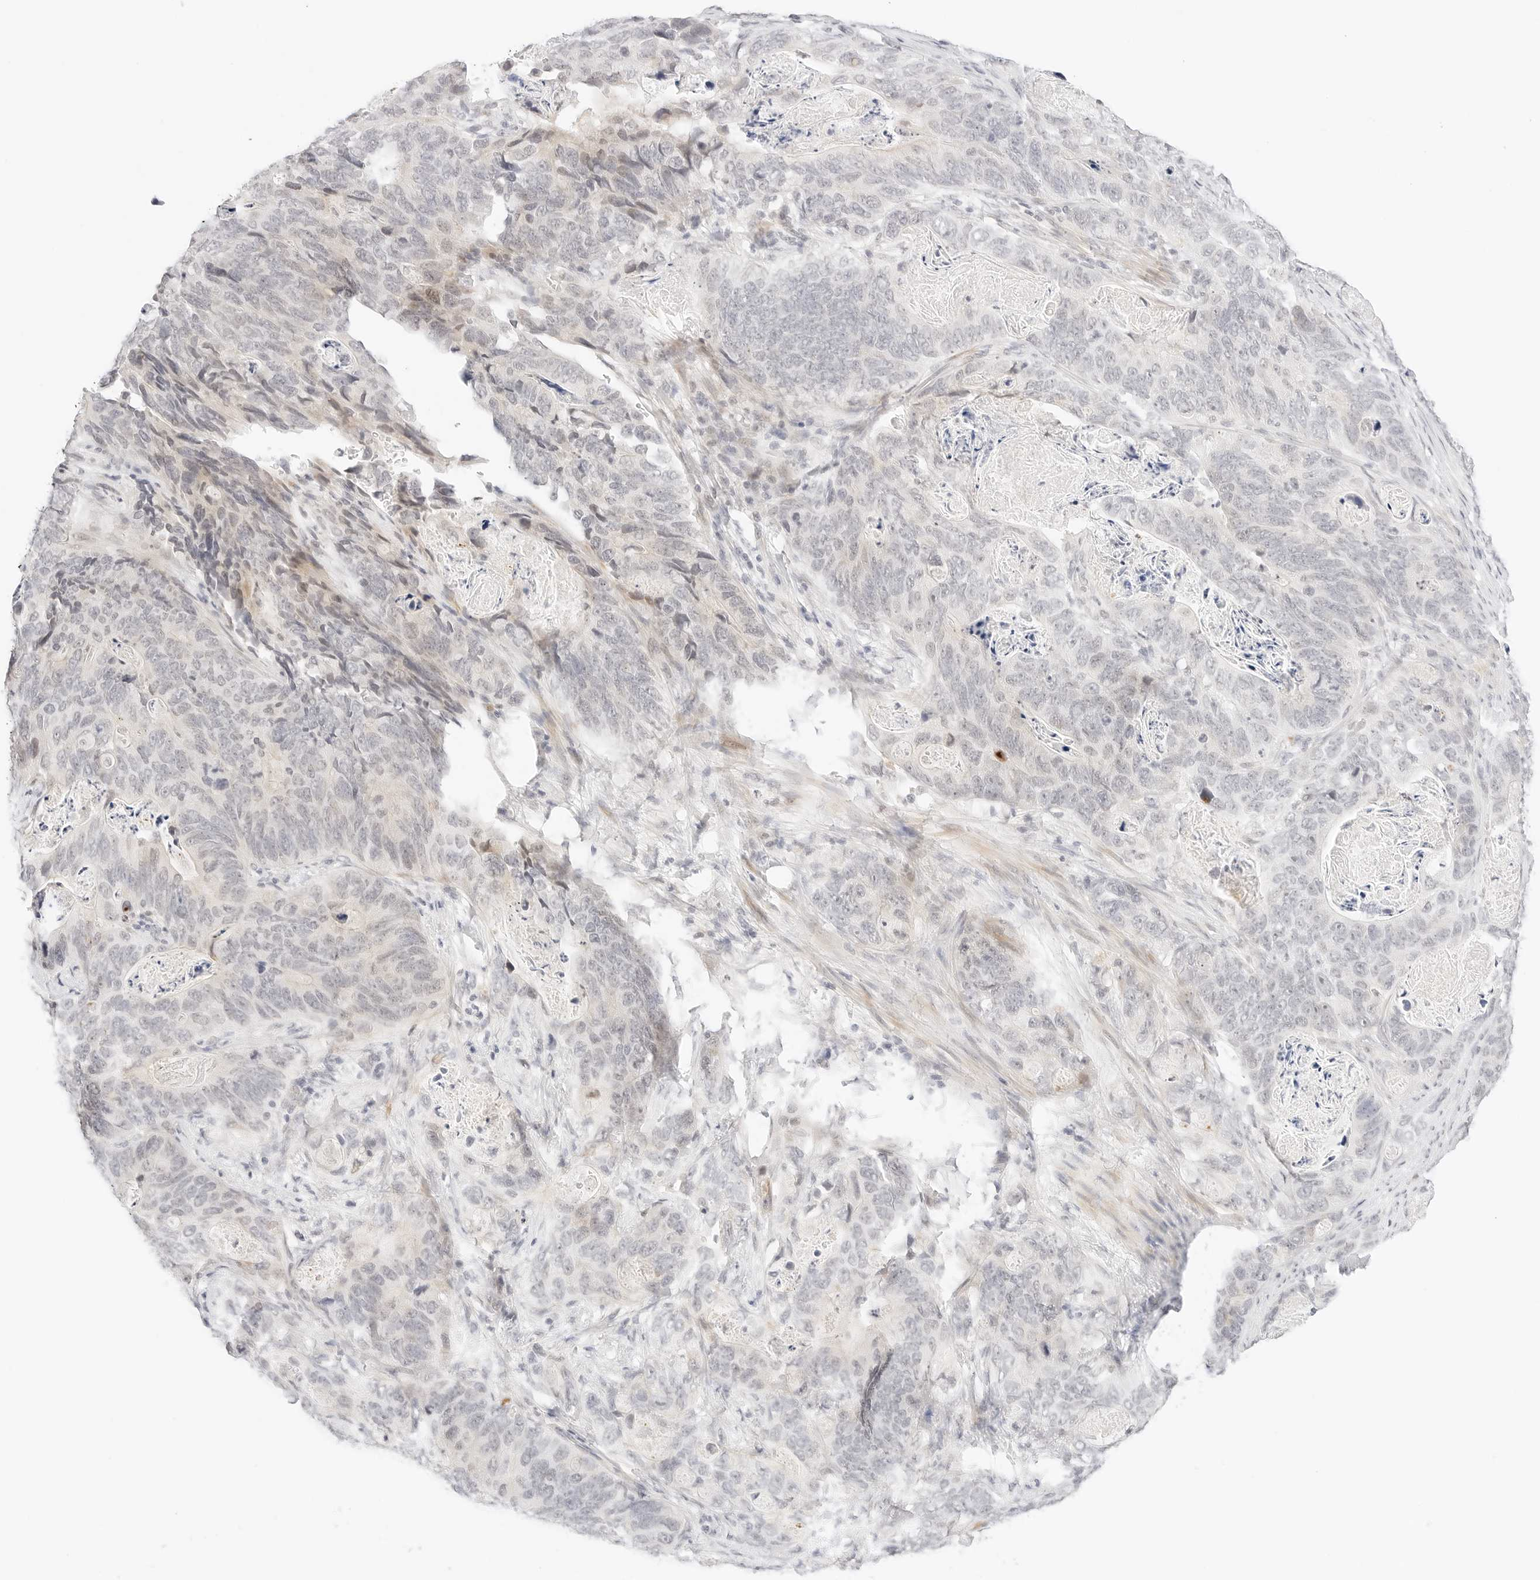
{"staining": {"intensity": "negative", "quantity": "none", "location": "none"}, "tissue": "stomach cancer", "cell_type": "Tumor cells", "image_type": "cancer", "snomed": [{"axis": "morphology", "description": "Normal tissue, NOS"}, {"axis": "morphology", "description": "Adenocarcinoma, NOS"}, {"axis": "topography", "description": "Stomach"}], "caption": "The micrograph shows no significant staining in tumor cells of stomach cancer. The staining is performed using DAB brown chromogen with nuclei counter-stained in using hematoxylin.", "gene": "XKR4", "patient": {"sex": "female", "age": 89}}